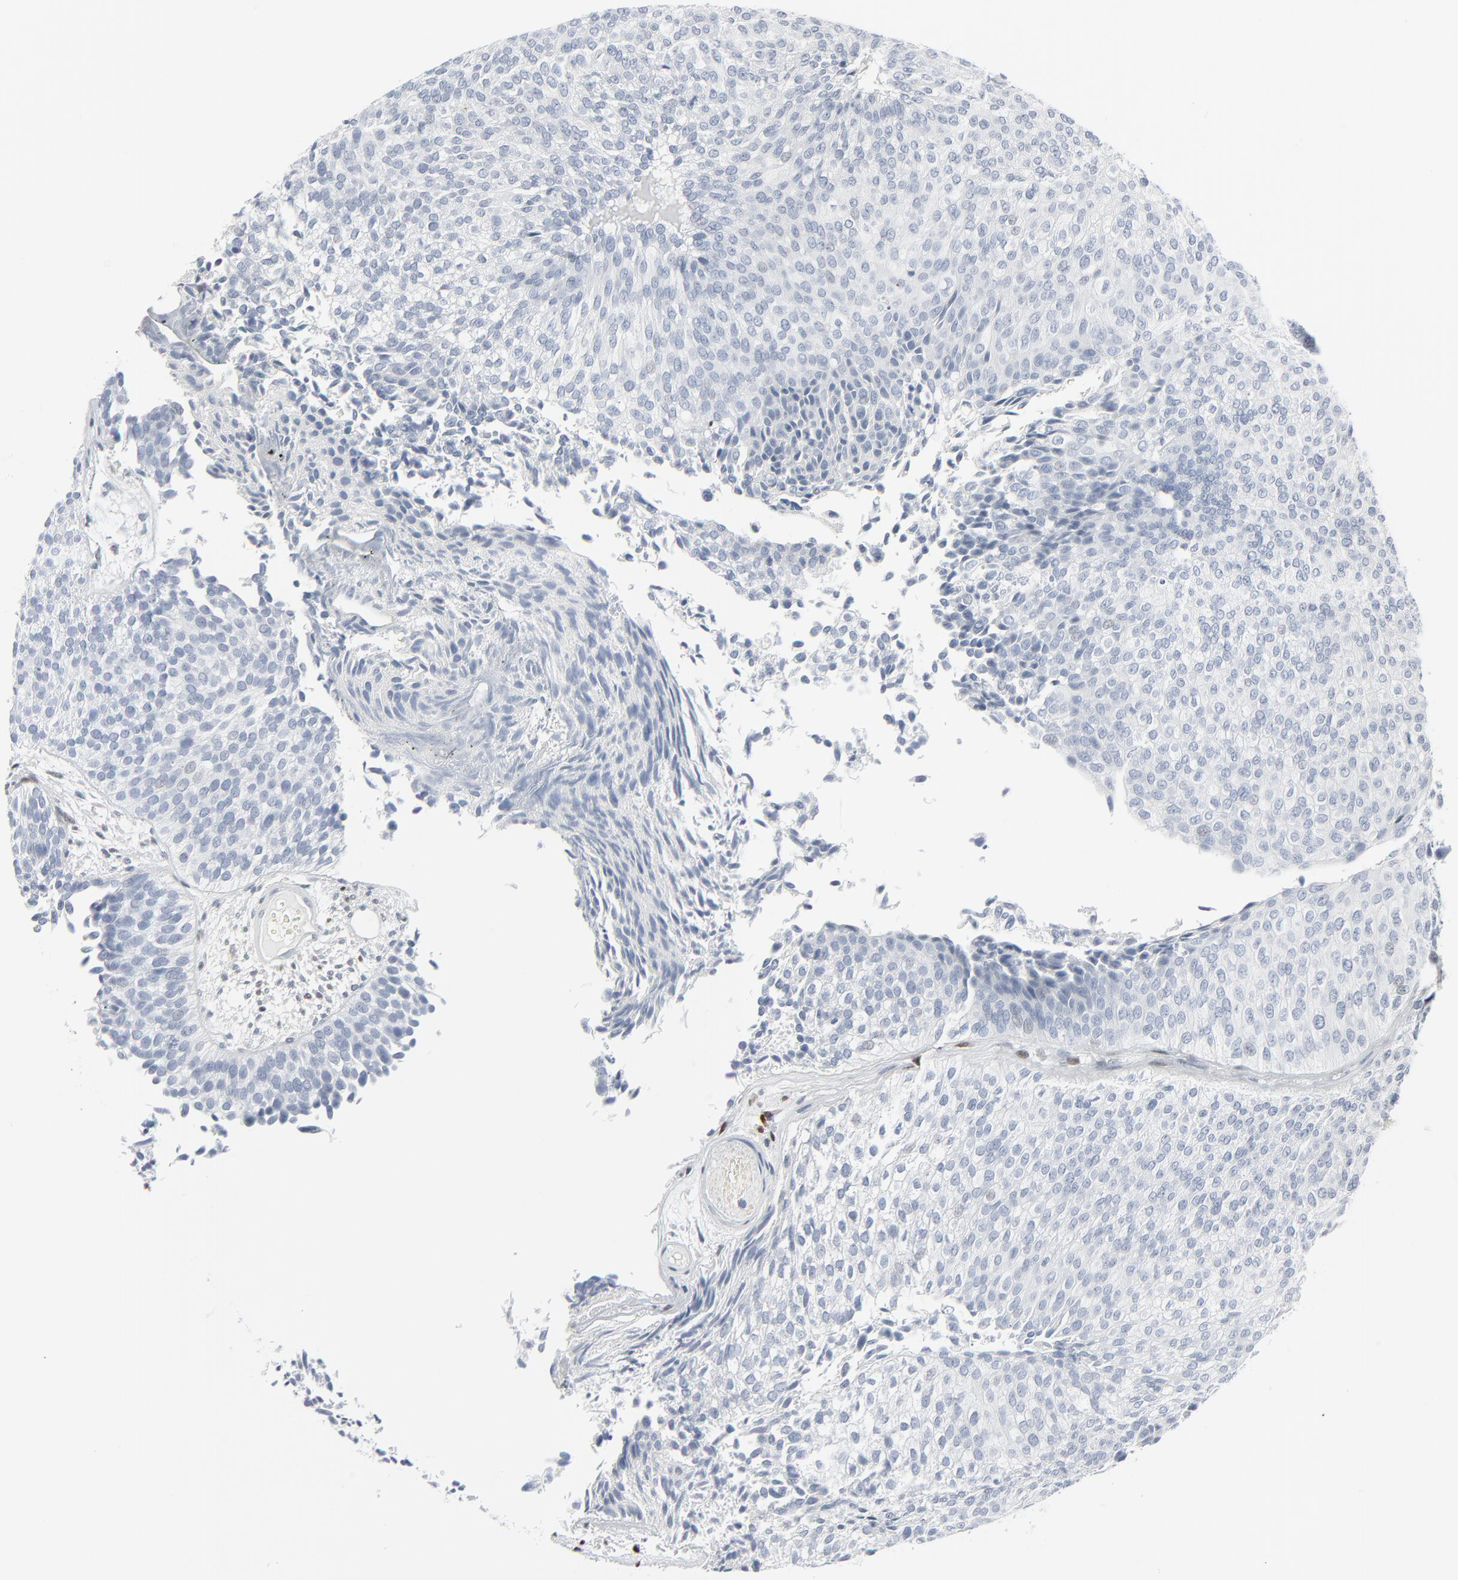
{"staining": {"intensity": "negative", "quantity": "none", "location": "none"}, "tissue": "urothelial cancer", "cell_type": "Tumor cells", "image_type": "cancer", "snomed": [{"axis": "morphology", "description": "Urothelial carcinoma, High grade"}, {"axis": "topography", "description": "Urinary bladder"}], "caption": "Micrograph shows no significant protein staining in tumor cells of high-grade urothelial carcinoma. (IHC, brightfield microscopy, high magnification).", "gene": "MITF", "patient": {"sex": "male", "age": 61}}